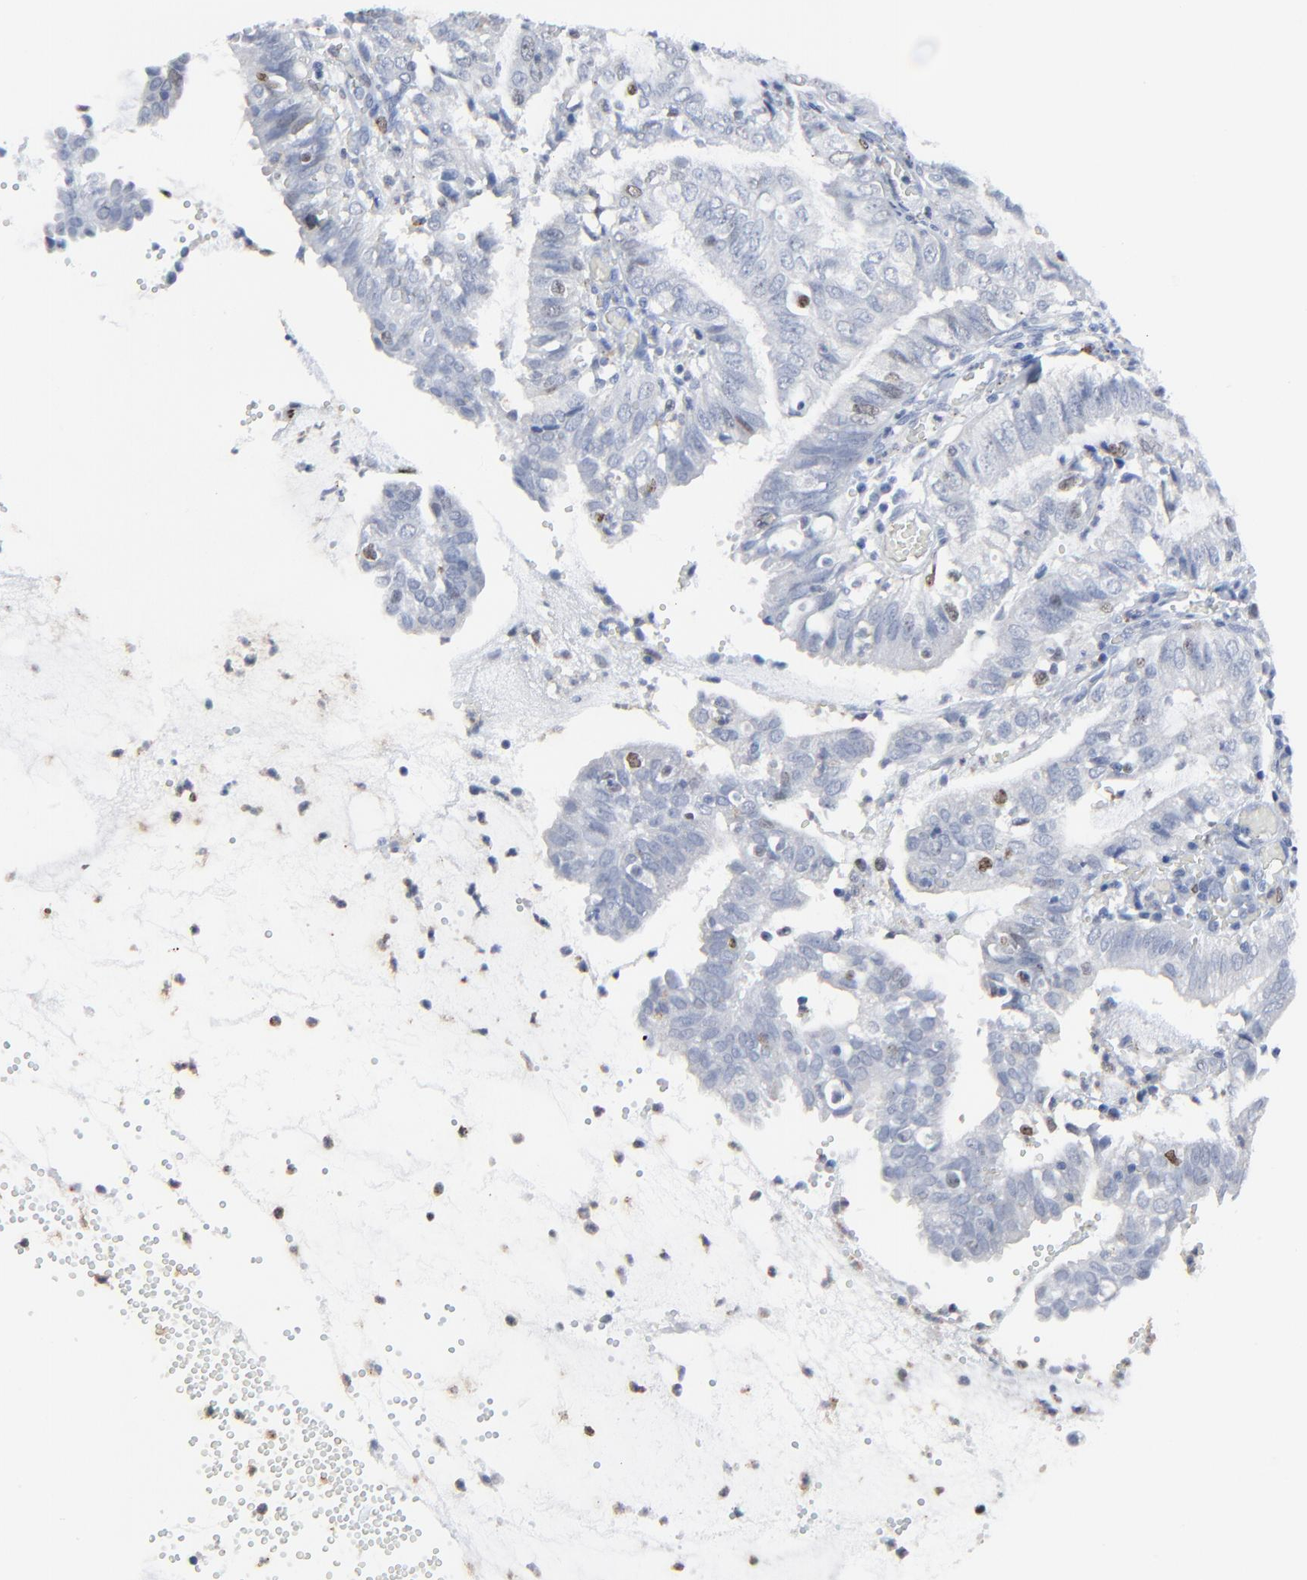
{"staining": {"intensity": "weak", "quantity": "<25%", "location": "nuclear"}, "tissue": "endometrial cancer", "cell_type": "Tumor cells", "image_type": "cancer", "snomed": [{"axis": "morphology", "description": "Adenocarcinoma, NOS"}, {"axis": "topography", "description": "Endometrium"}], "caption": "Immunohistochemistry (IHC) micrograph of human endometrial cancer (adenocarcinoma) stained for a protein (brown), which exhibits no positivity in tumor cells.", "gene": "BIRC3", "patient": {"sex": "female", "age": 66}}